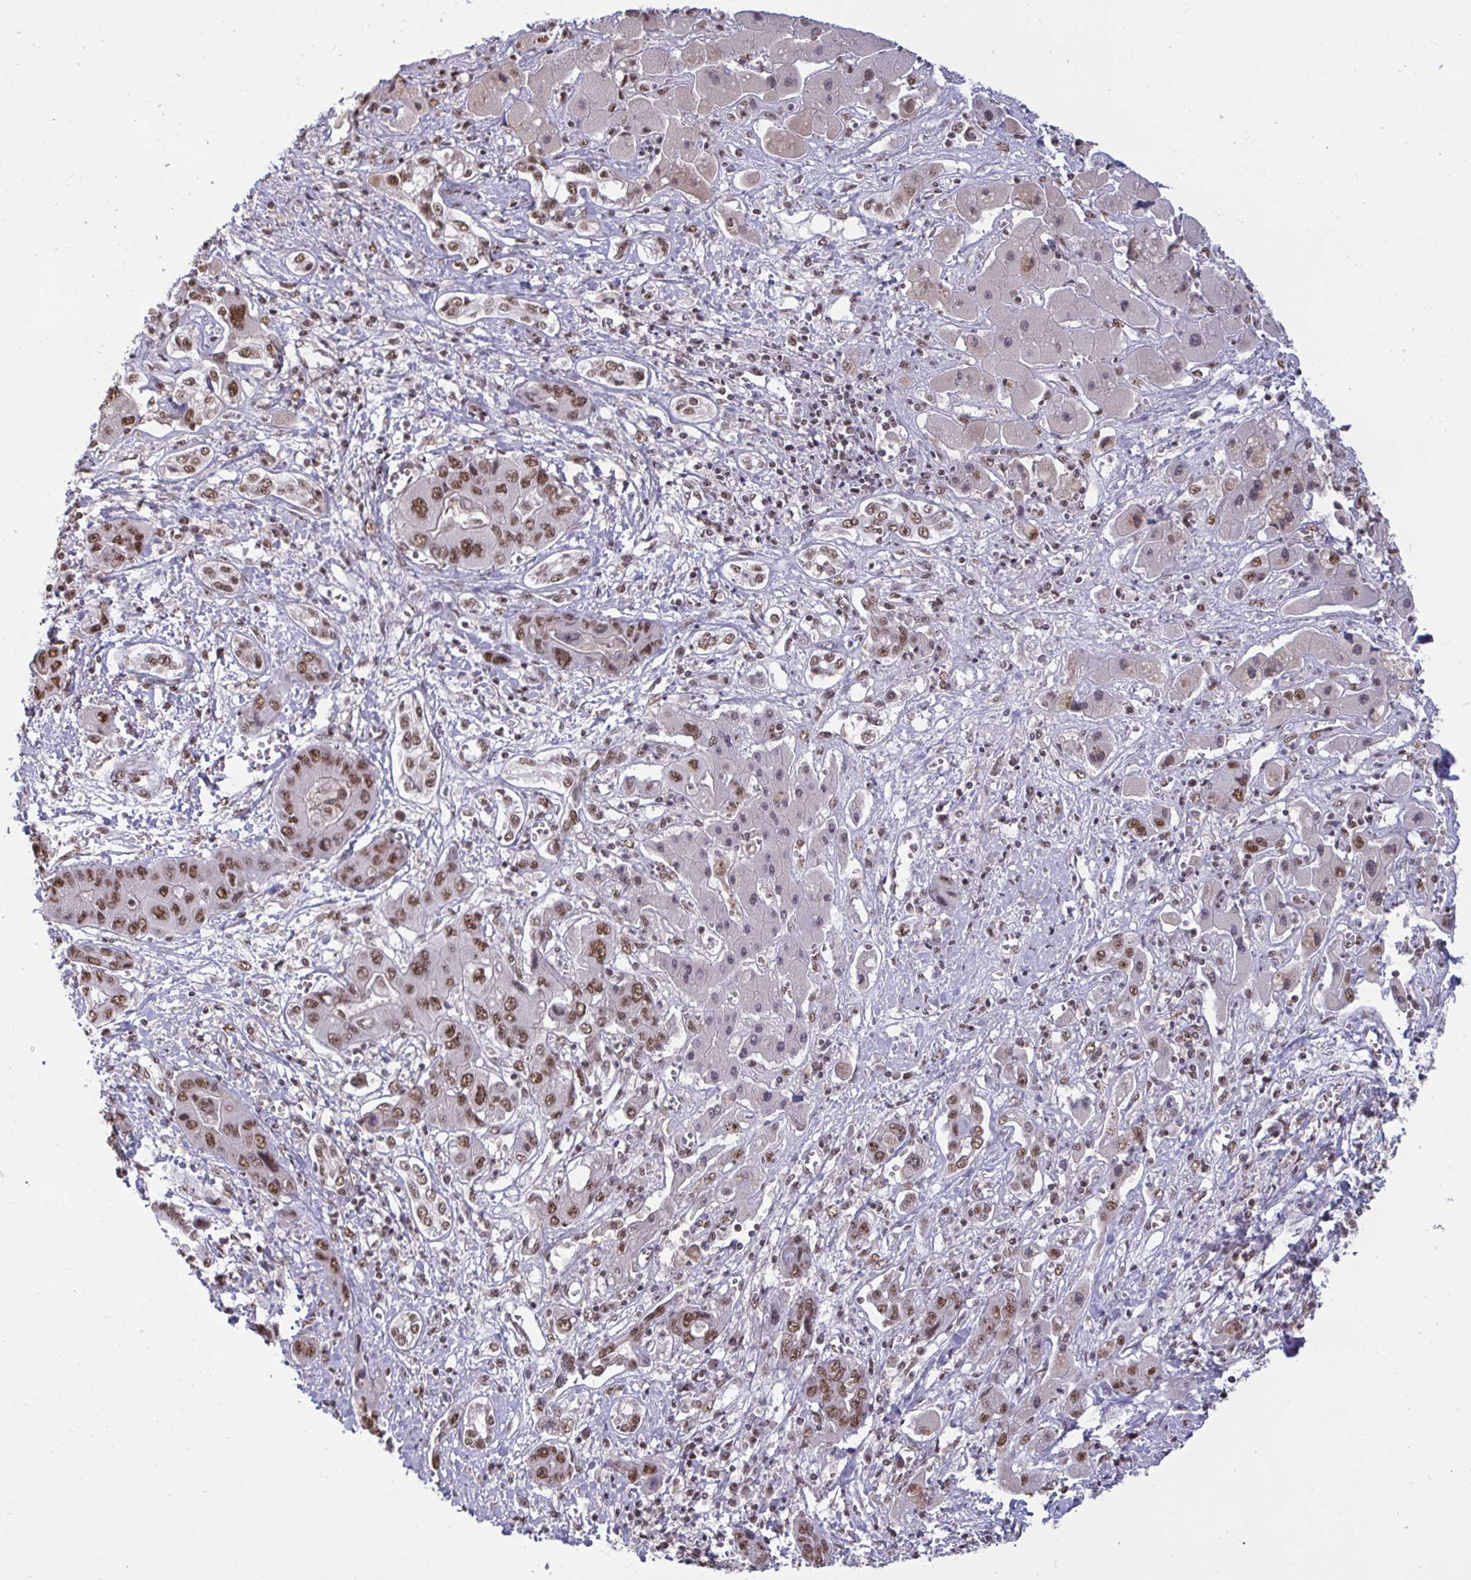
{"staining": {"intensity": "moderate", "quantity": ">75%", "location": "nuclear"}, "tissue": "liver cancer", "cell_type": "Tumor cells", "image_type": "cancer", "snomed": [{"axis": "morphology", "description": "Cholangiocarcinoma"}, {"axis": "topography", "description": "Liver"}], "caption": "Liver cancer stained with a brown dye demonstrates moderate nuclear positive expression in about >75% of tumor cells.", "gene": "PUF60", "patient": {"sex": "male", "age": 67}}